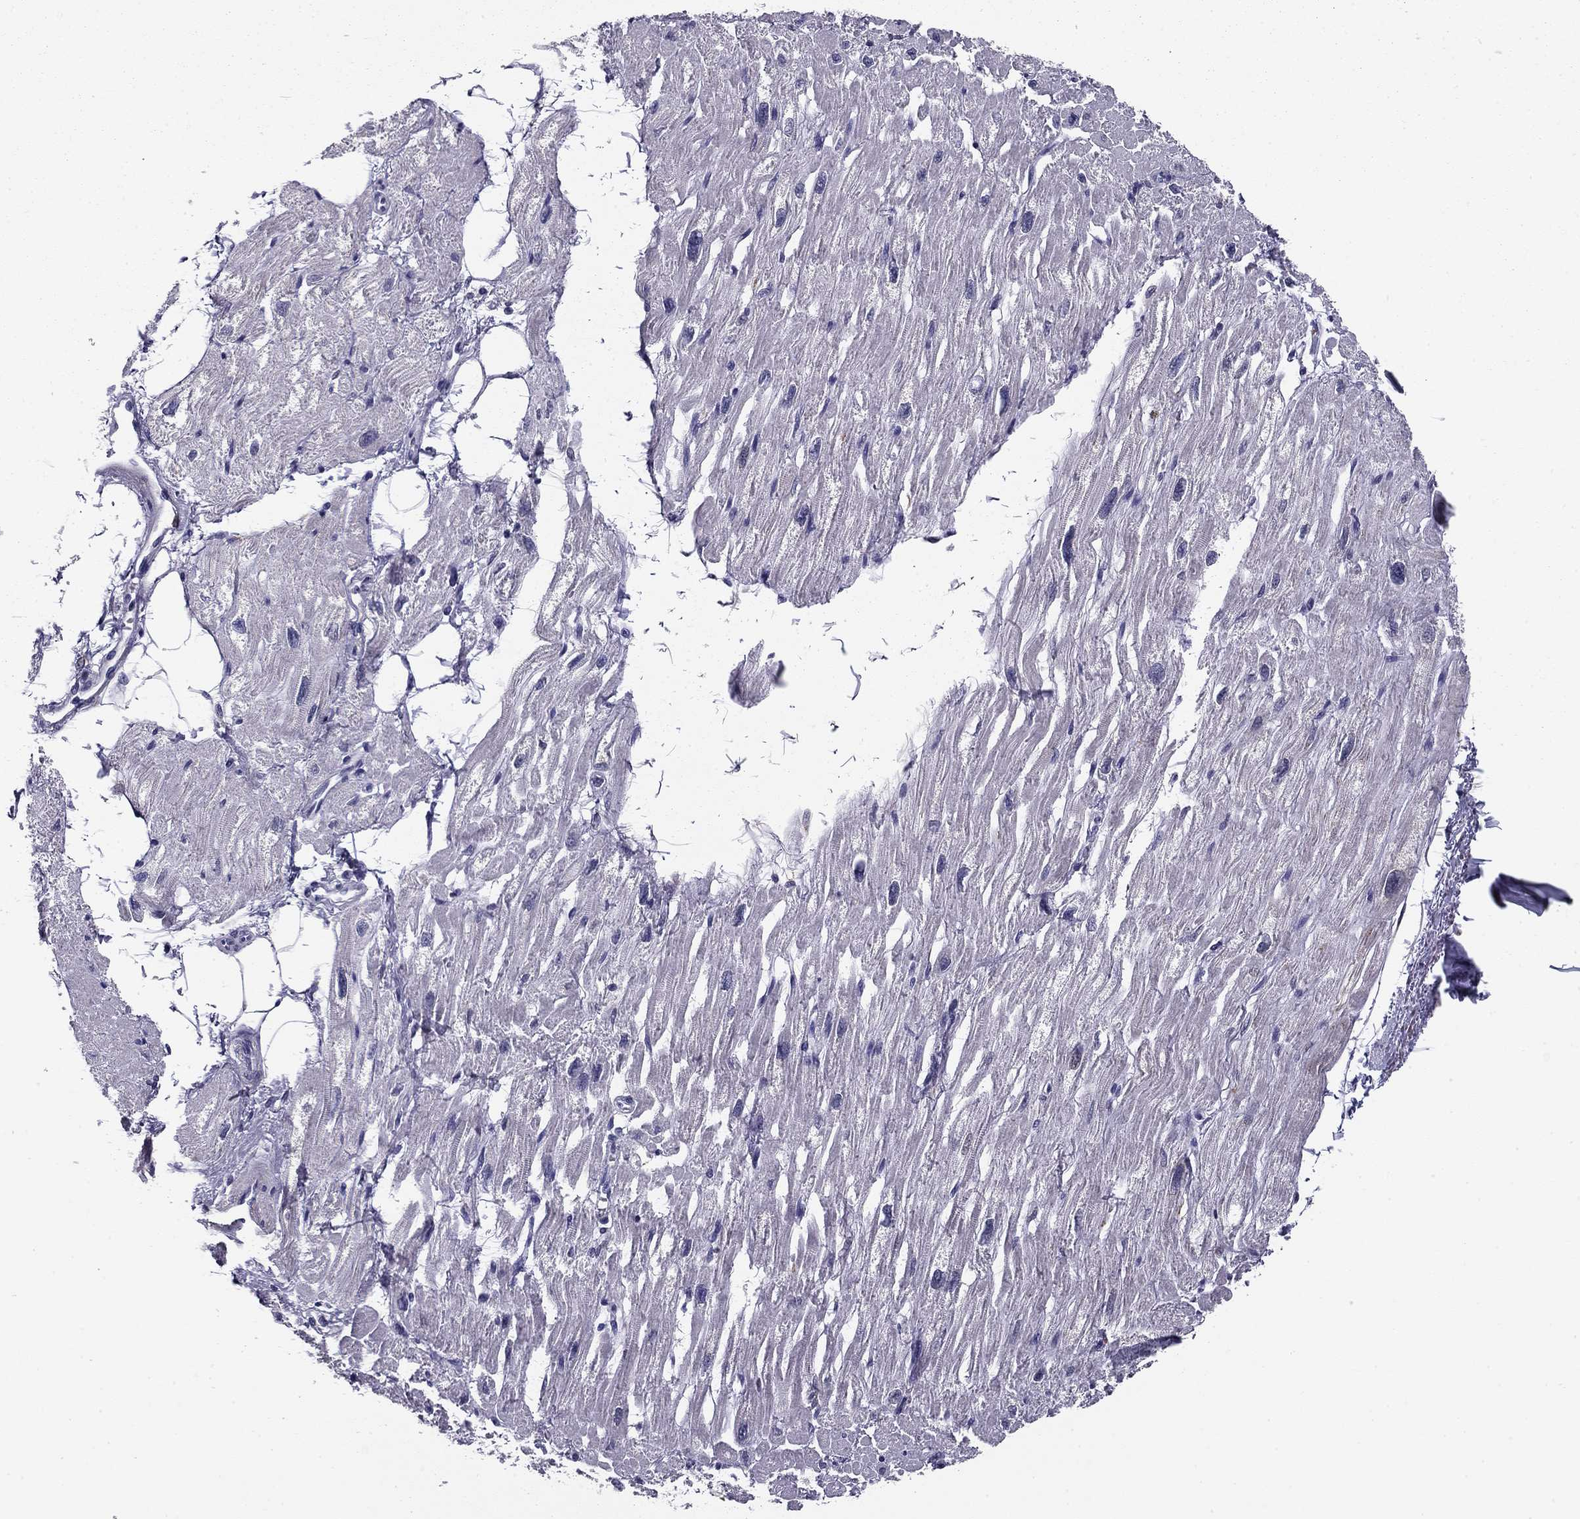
{"staining": {"intensity": "negative", "quantity": "none", "location": "none"}, "tissue": "heart muscle", "cell_type": "Cardiomyocytes", "image_type": "normal", "snomed": [{"axis": "morphology", "description": "Normal tissue, NOS"}, {"axis": "topography", "description": "Heart"}], "caption": "Human heart muscle stained for a protein using IHC demonstrates no staining in cardiomyocytes.", "gene": "TMED3", "patient": {"sex": "male", "age": 66}}